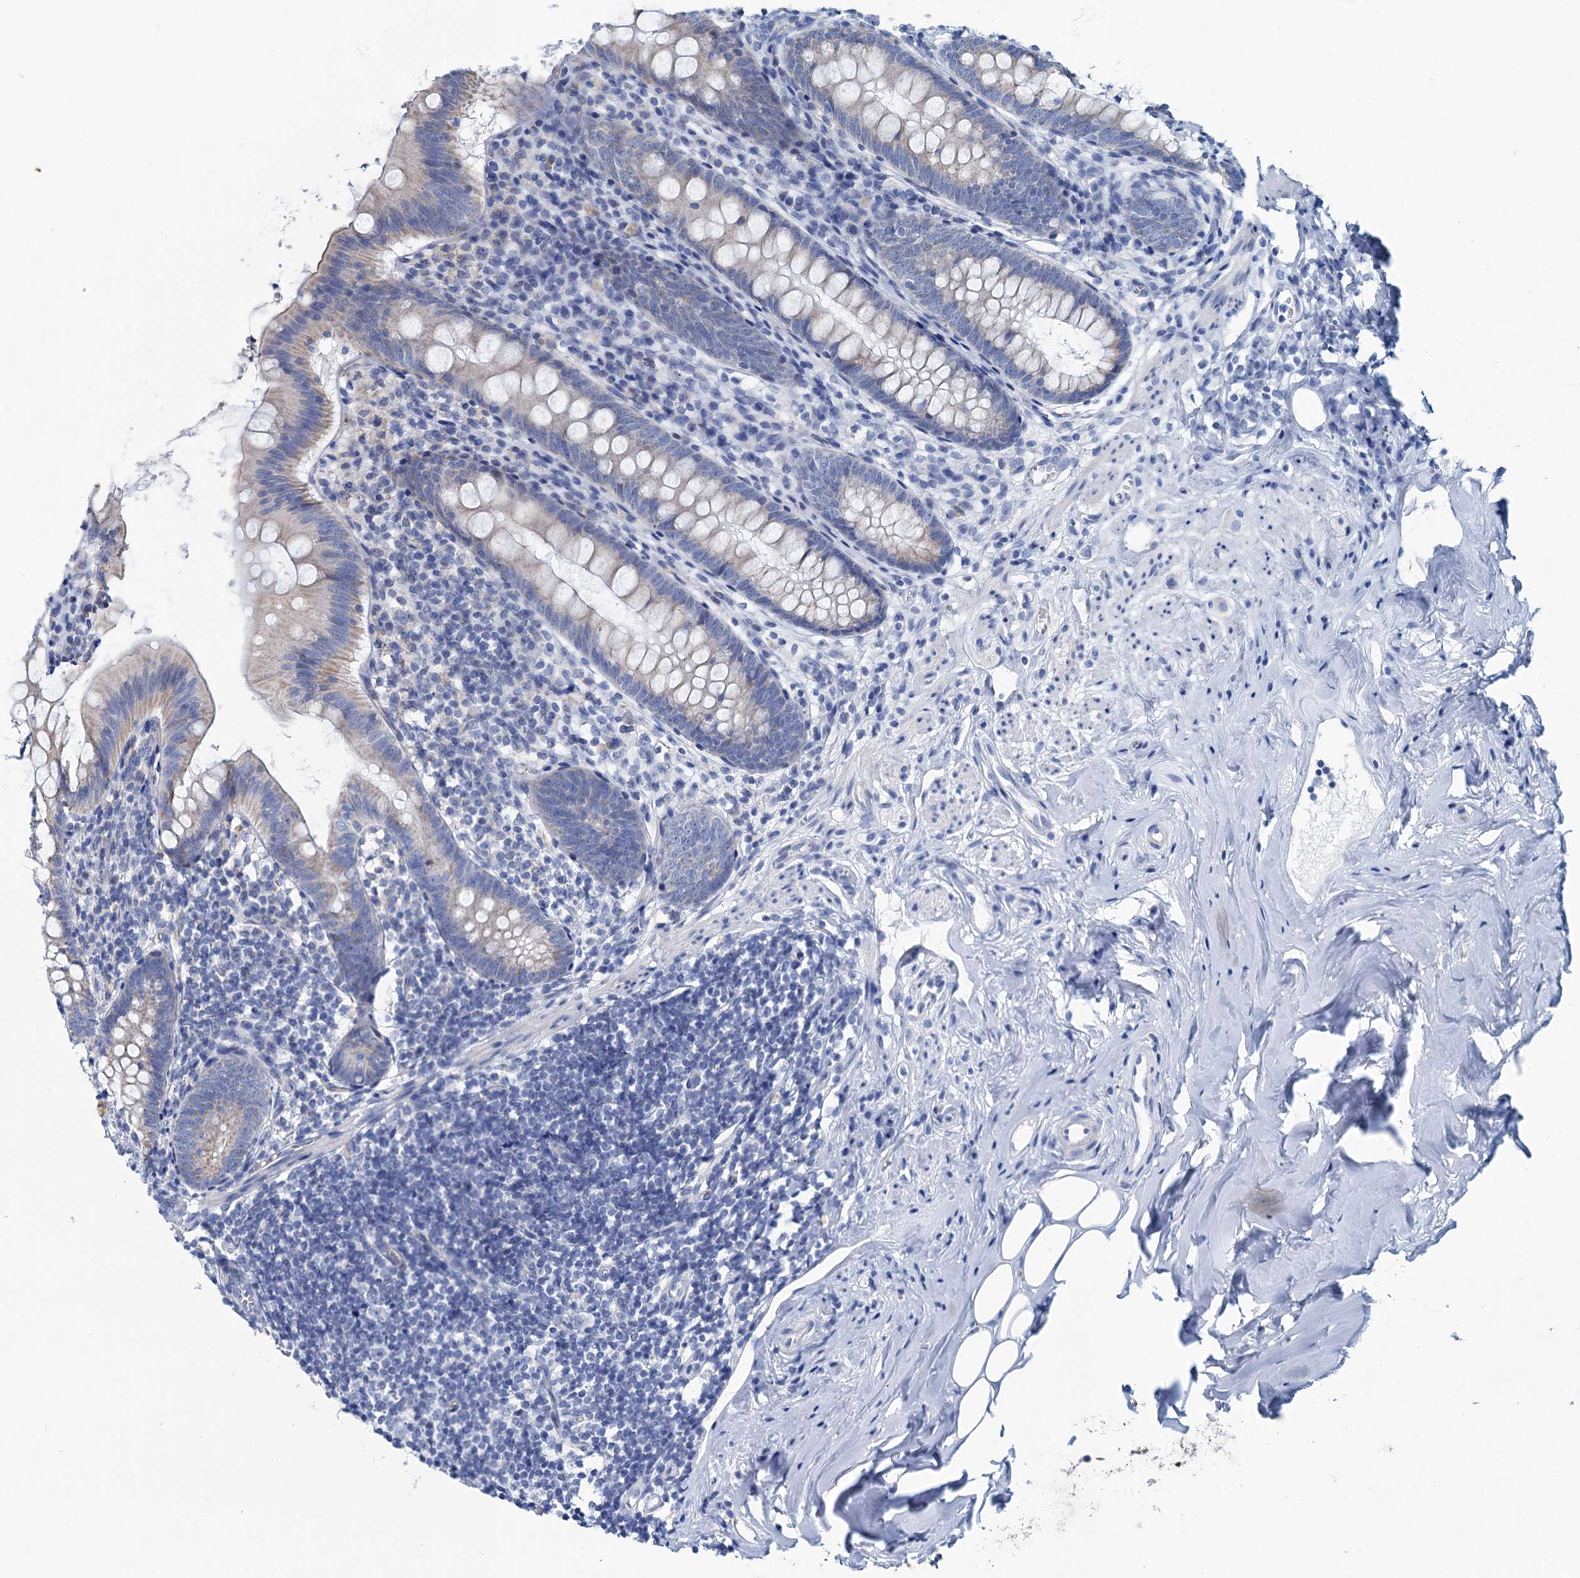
{"staining": {"intensity": "weak", "quantity": "25%-75%", "location": "cytoplasmic/membranous"}, "tissue": "appendix", "cell_type": "Glandular cells", "image_type": "normal", "snomed": [{"axis": "morphology", "description": "Normal tissue, NOS"}, {"axis": "topography", "description": "Appendix"}], "caption": "Immunohistochemical staining of benign appendix exhibits weak cytoplasmic/membranous protein positivity in about 25%-75% of glandular cells. (DAB IHC with brightfield microscopy, high magnification).", "gene": "SLC1A3", "patient": {"sex": "female", "age": 51}}